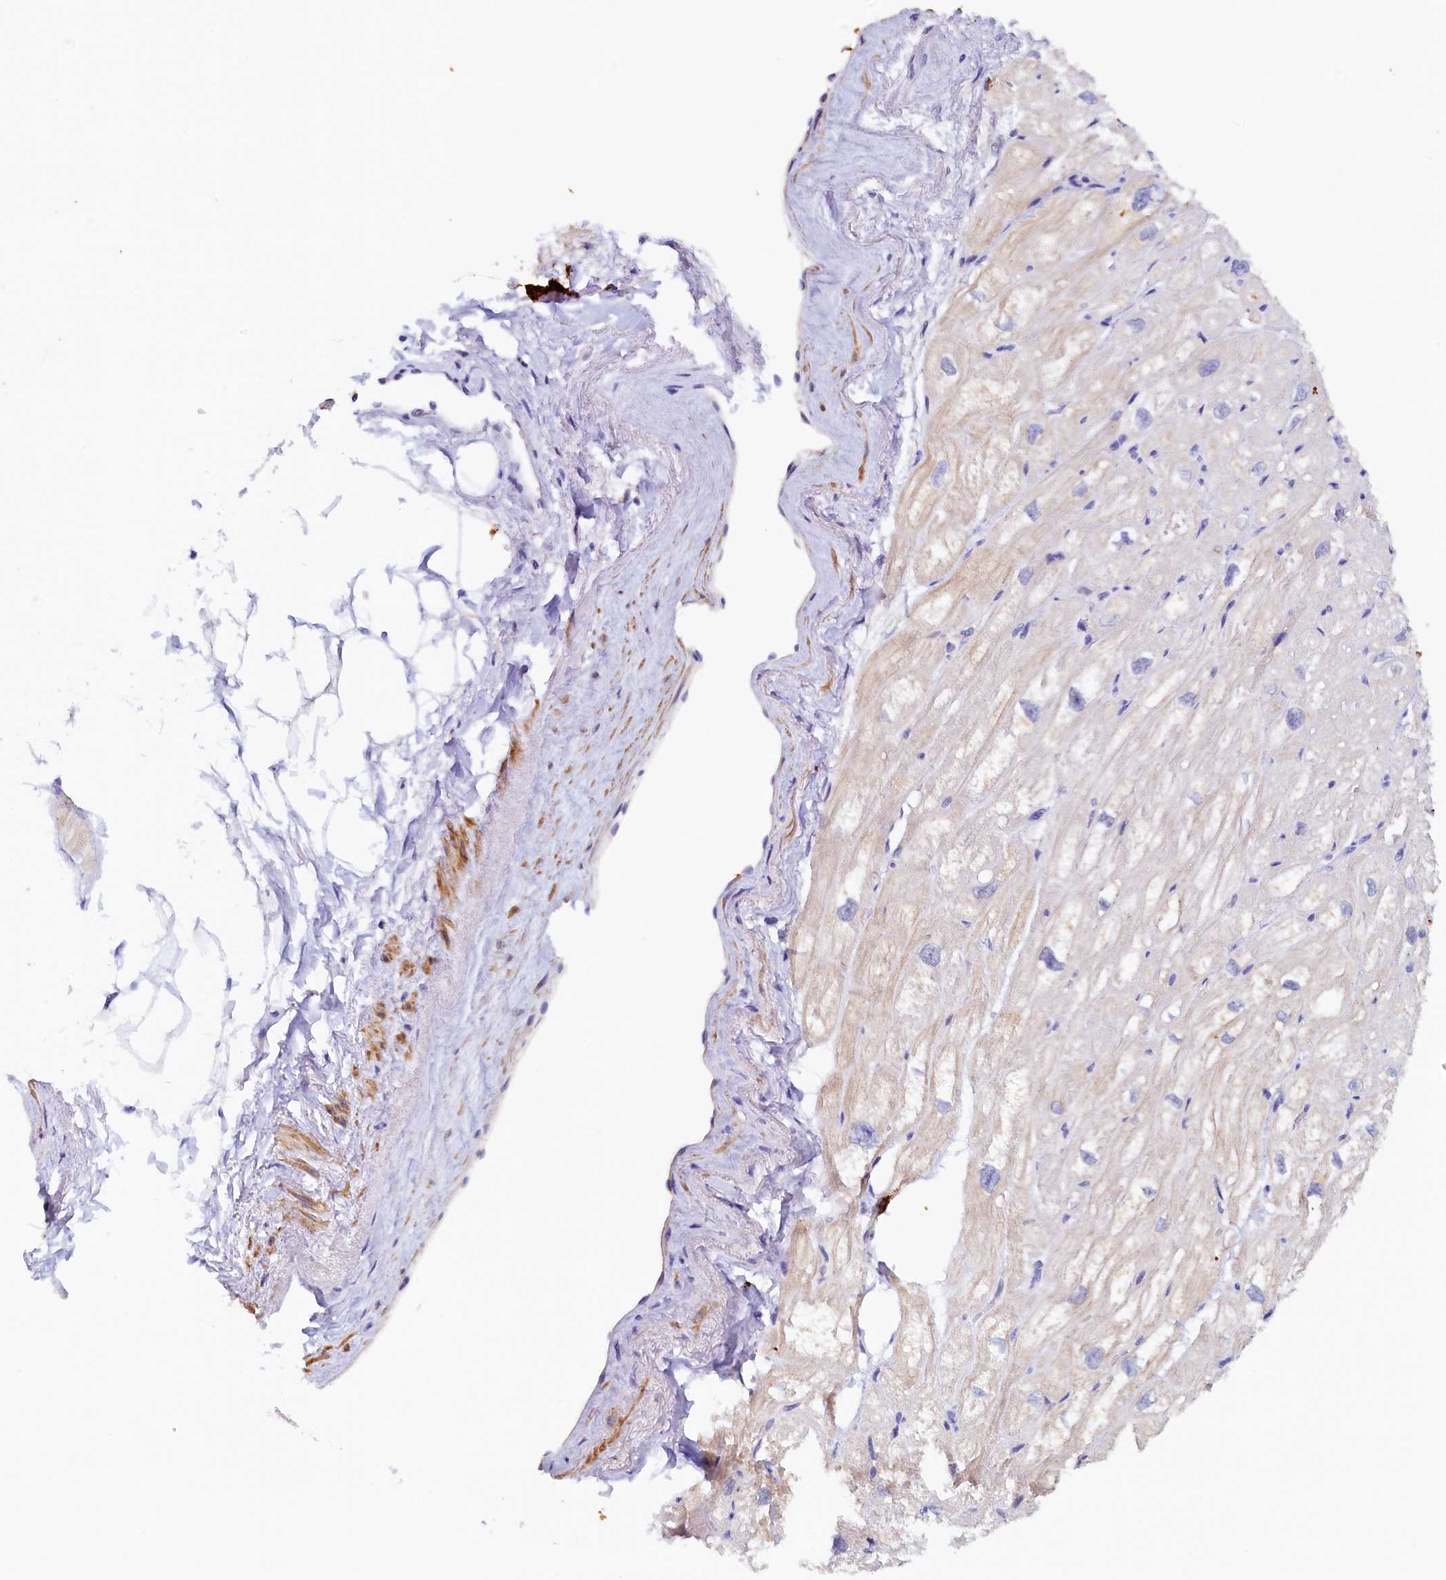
{"staining": {"intensity": "weak", "quantity": "<25%", "location": "cytoplasmic/membranous"}, "tissue": "heart muscle", "cell_type": "Cardiomyocytes", "image_type": "normal", "snomed": [{"axis": "morphology", "description": "Normal tissue, NOS"}, {"axis": "topography", "description": "Heart"}], "caption": "This image is of normal heart muscle stained with immunohistochemistry (IHC) to label a protein in brown with the nuclei are counter-stained blue. There is no positivity in cardiomyocytes. Brightfield microscopy of IHC stained with DAB (3,3'-diaminobenzidine) (brown) and hematoxylin (blue), captured at high magnification.", "gene": "DTD1", "patient": {"sex": "male", "age": 50}}